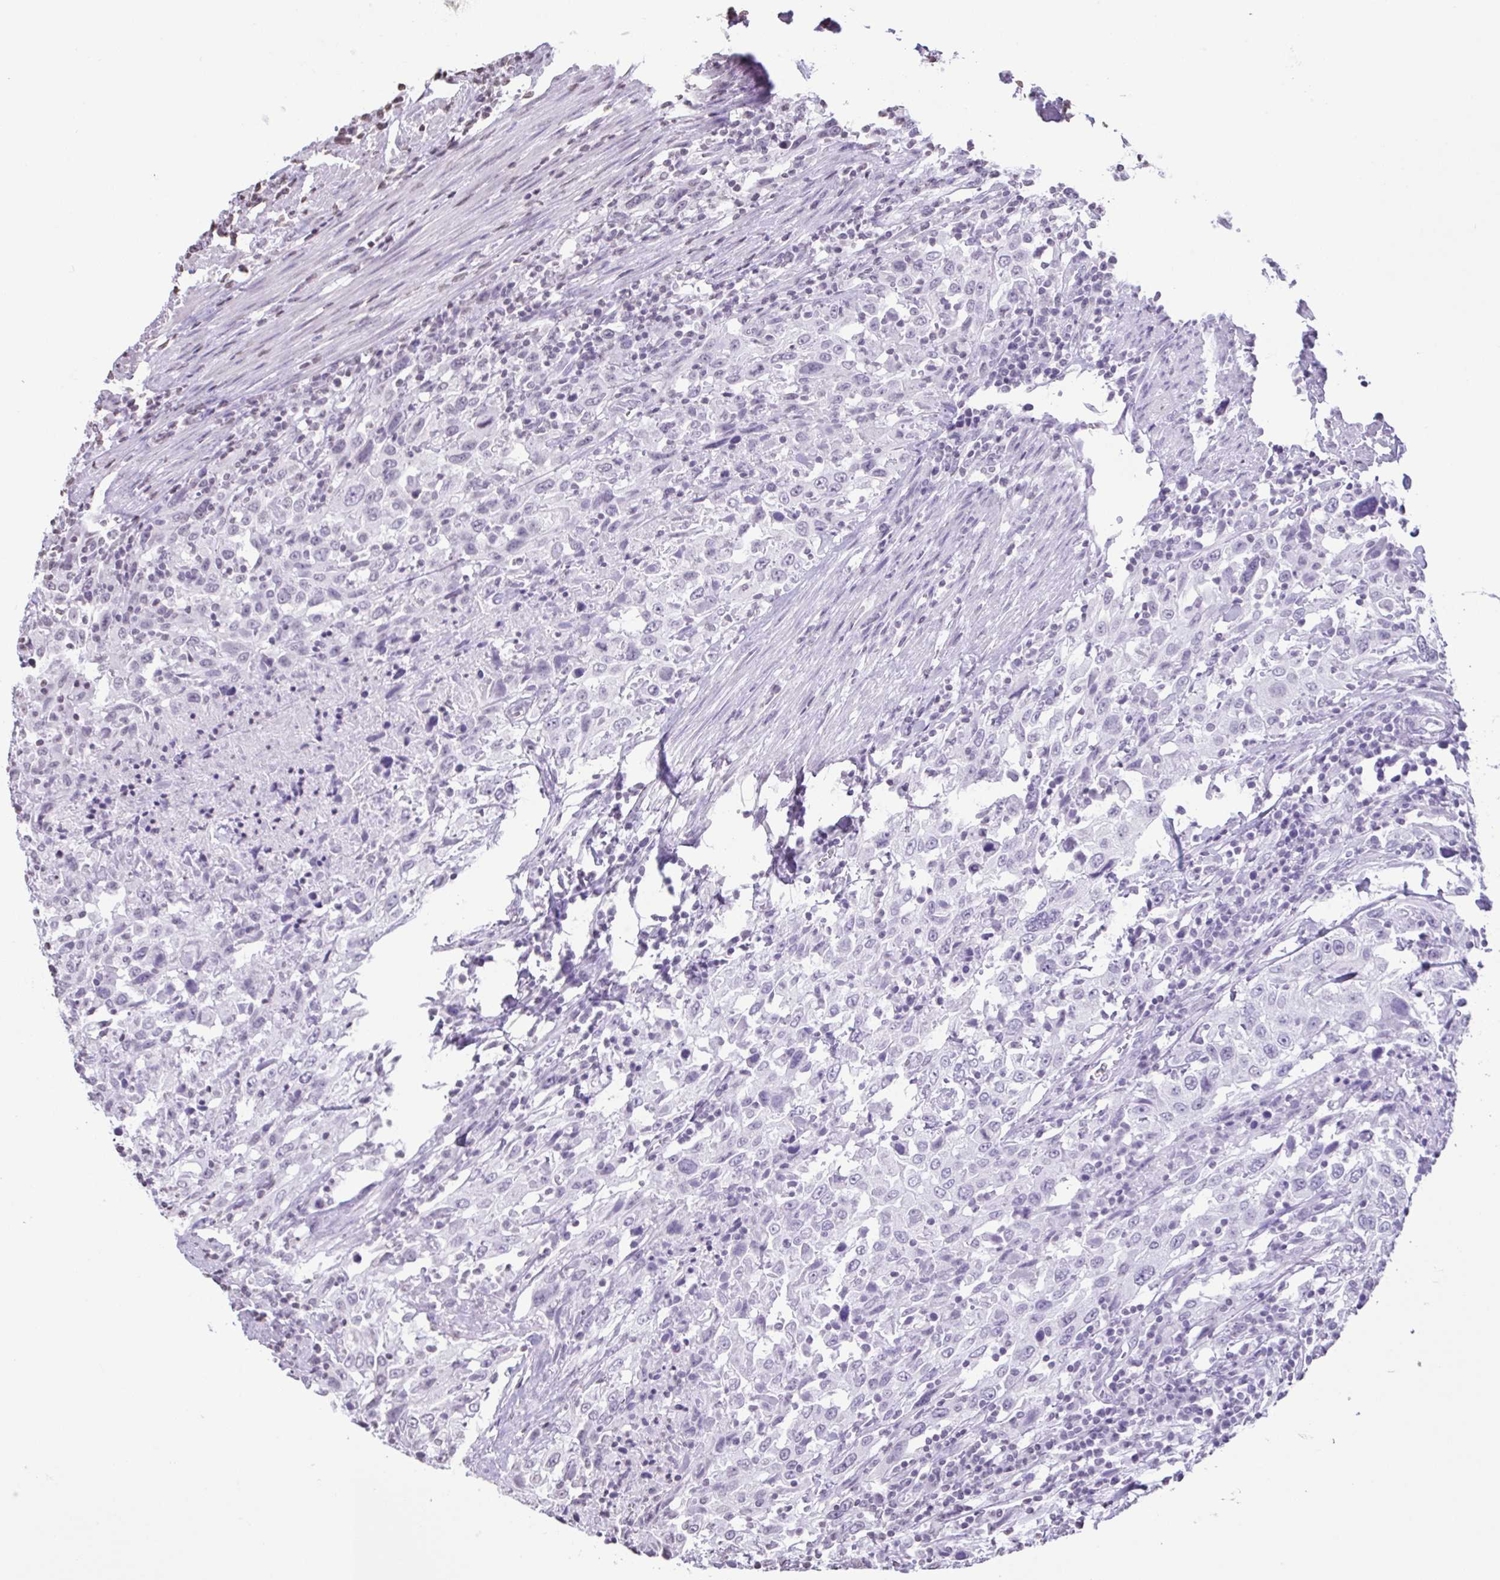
{"staining": {"intensity": "negative", "quantity": "none", "location": "none"}, "tissue": "urothelial cancer", "cell_type": "Tumor cells", "image_type": "cancer", "snomed": [{"axis": "morphology", "description": "Urothelial carcinoma, High grade"}, {"axis": "topography", "description": "Urinary bladder"}], "caption": "Immunohistochemistry histopathology image of urothelial cancer stained for a protein (brown), which exhibits no positivity in tumor cells.", "gene": "VCY1B", "patient": {"sex": "male", "age": 61}}